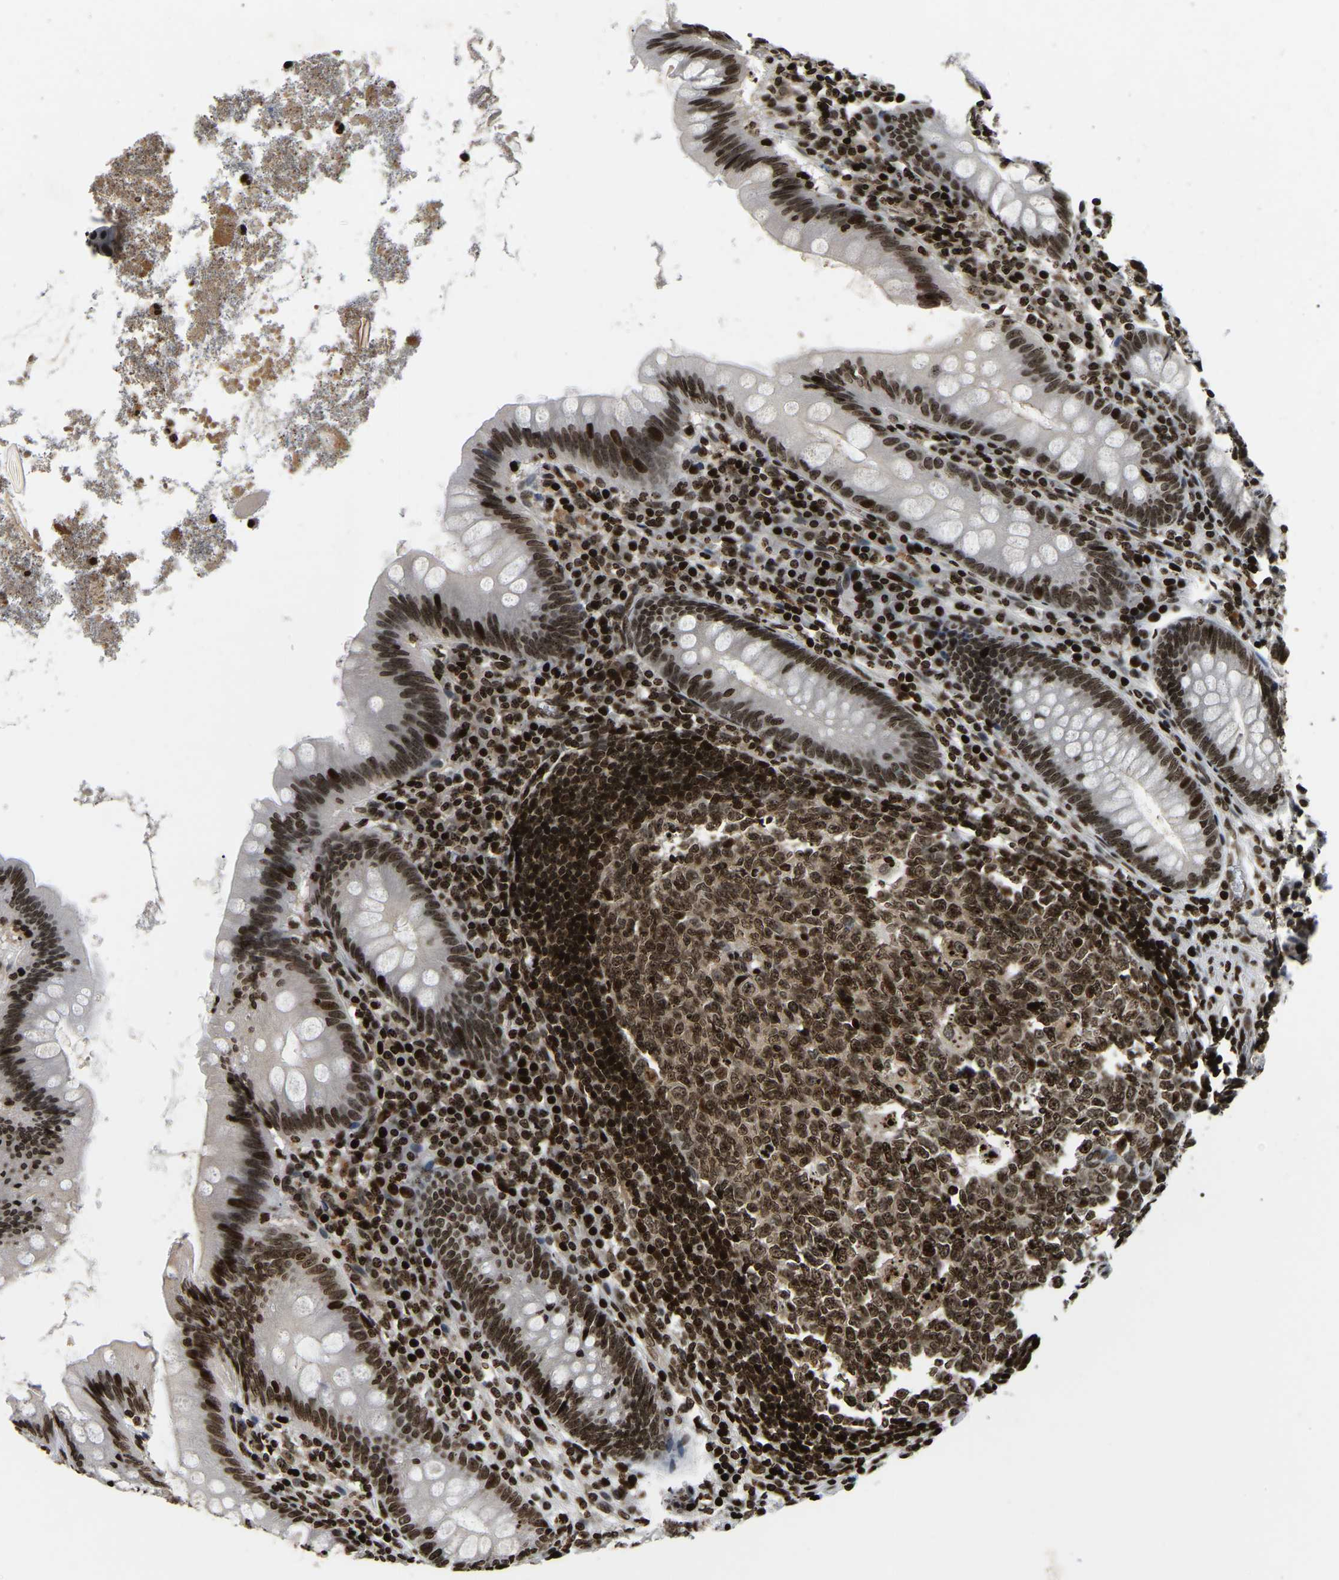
{"staining": {"intensity": "strong", "quantity": ">75%", "location": "nuclear"}, "tissue": "appendix", "cell_type": "Glandular cells", "image_type": "normal", "snomed": [{"axis": "morphology", "description": "Normal tissue, NOS"}, {"axis": "topography", "description": "Appendix"}], "caption": "This is an image of immunohistochemistry (IHC) staining of benign appendix, which shows strong staining in the nuclear of glandular cells.", "gene": "LRRC61", "patient": {"sex": "male", "age": 56}}